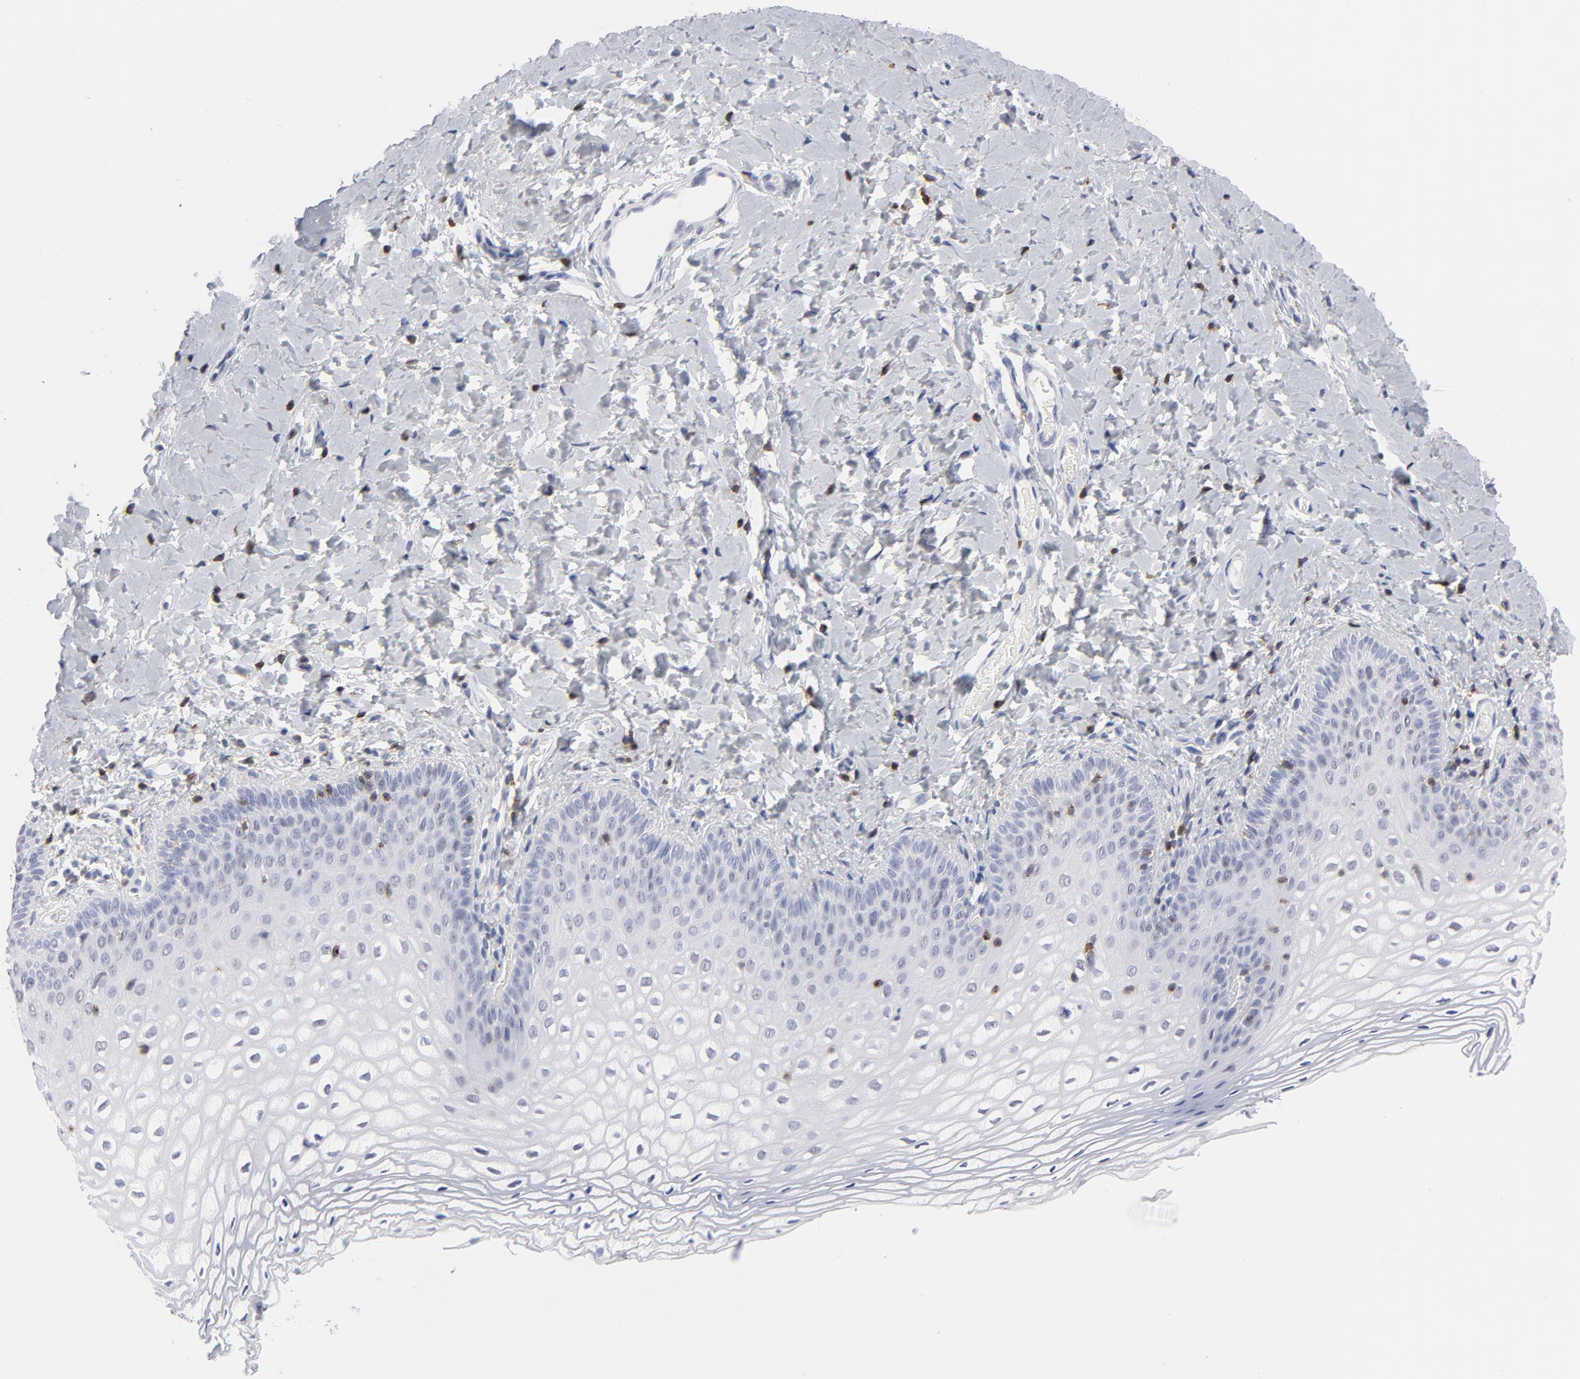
{"staining": {"intensity": "negative", "quantity": "none", "location": "none"}, "tissue": "vagina", "cell_type": "Squamous epithelial cells", "image_type": "normal", "snomed": [{"axis": "morphology", "description": "Normal tissue, NOS"}, {"axis": "topography", "description": "Vagina"}], "caption": "A histopathology image of vagina stained for a protein exhibits no brown staining in squamous epithelial cells. (Brightfield microscopy of DAB immunohistochemistry (IHC) at high magnification).", "gene": "CD2", "patient": {"sex": "female", "age": 55}}